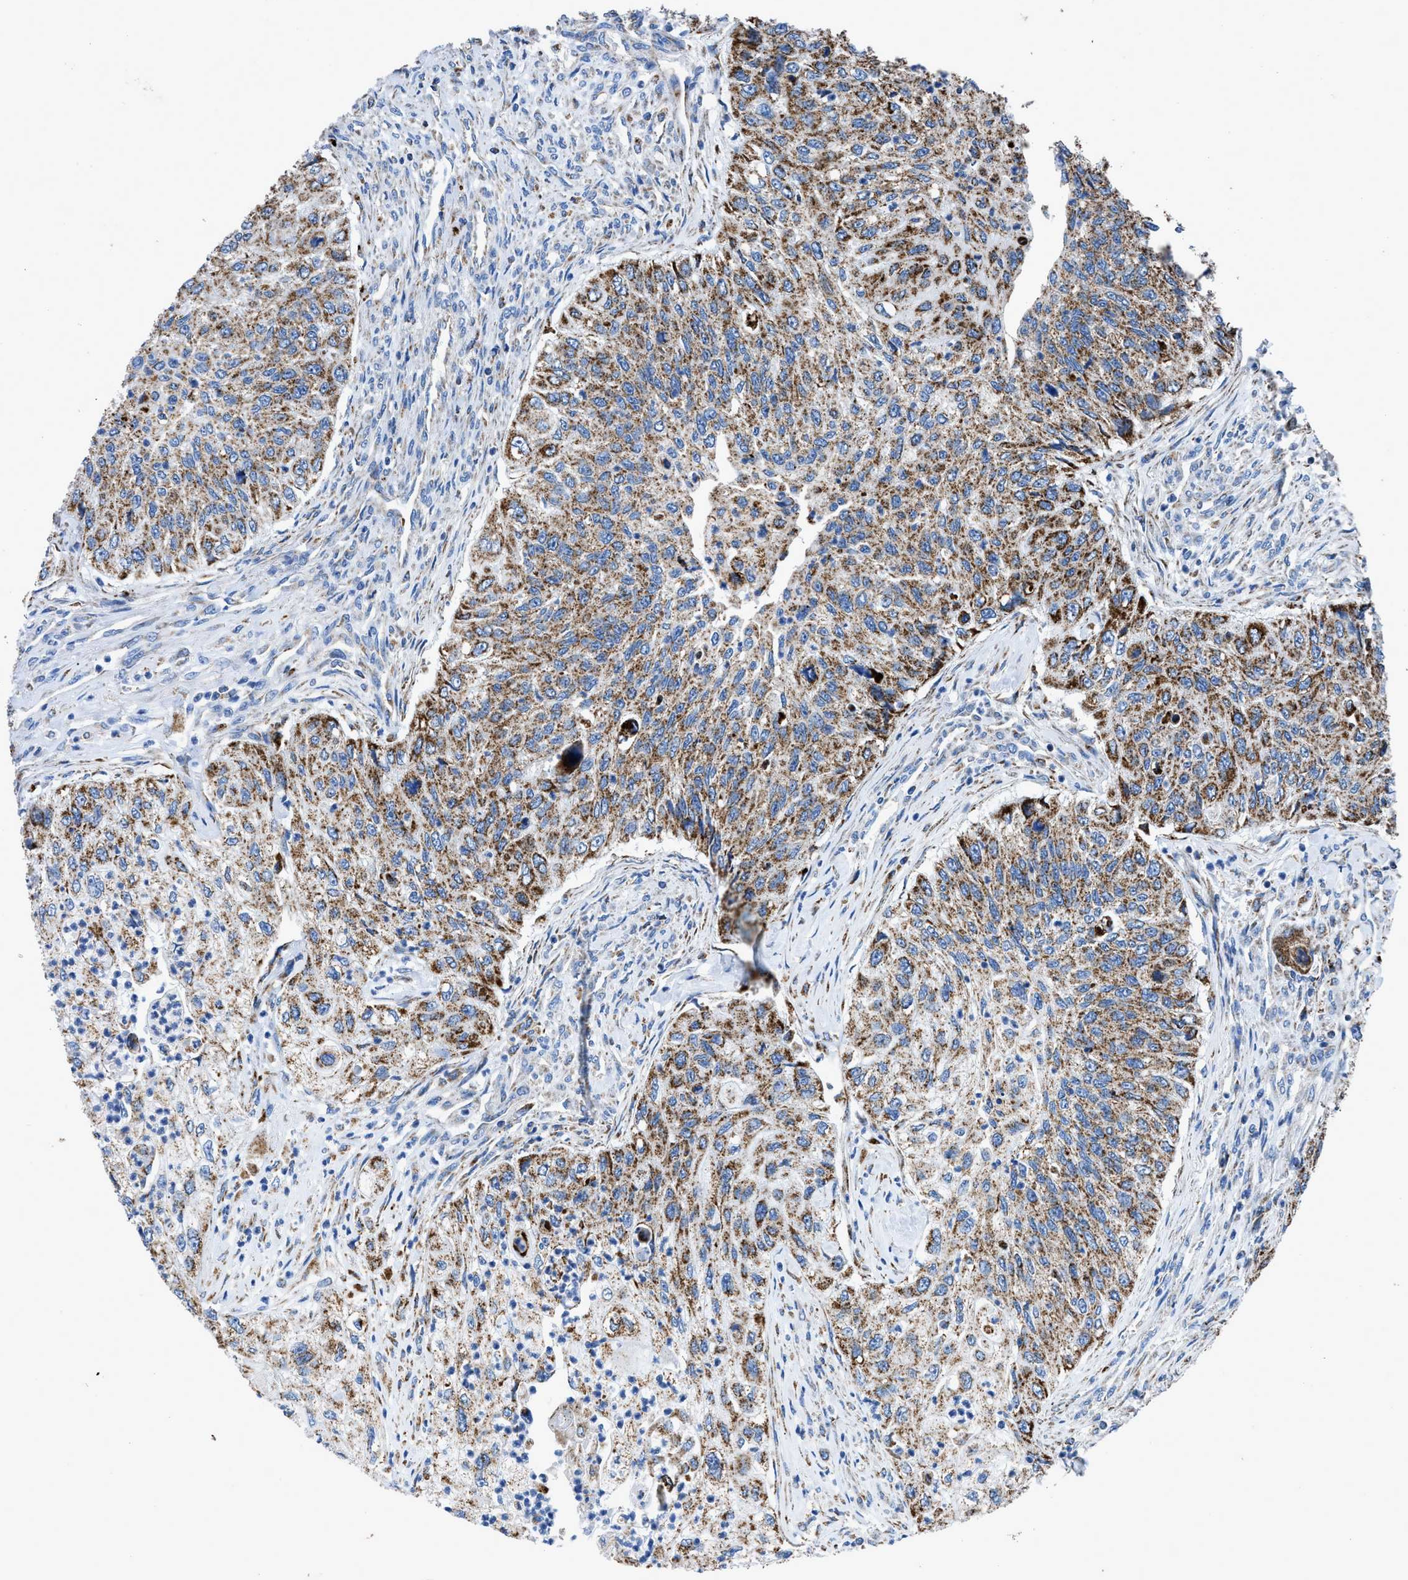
{"staining": {"intensity": "moderate", "quantity": ">75%", "location": "cytoplasmic/membranous"}, "tissue": "urothelial cancer", "cell_type": "Tumor cells", "image_type": "cancer", "snomed": [{"axis": "morphology", "description": "Urothelial carcinoma, High grade"}, {"axis": "topography", "description": "Urinary bladder"}], "caption": "A micrograph showing moderate cytoplasmic/membranous expression in about >75% of tumor cells in urothelial cancer, as visualized by brown immunohistochemical staining.", "gene": "ZDHHC3", "patient": {"sex": "female", "age": 60}}